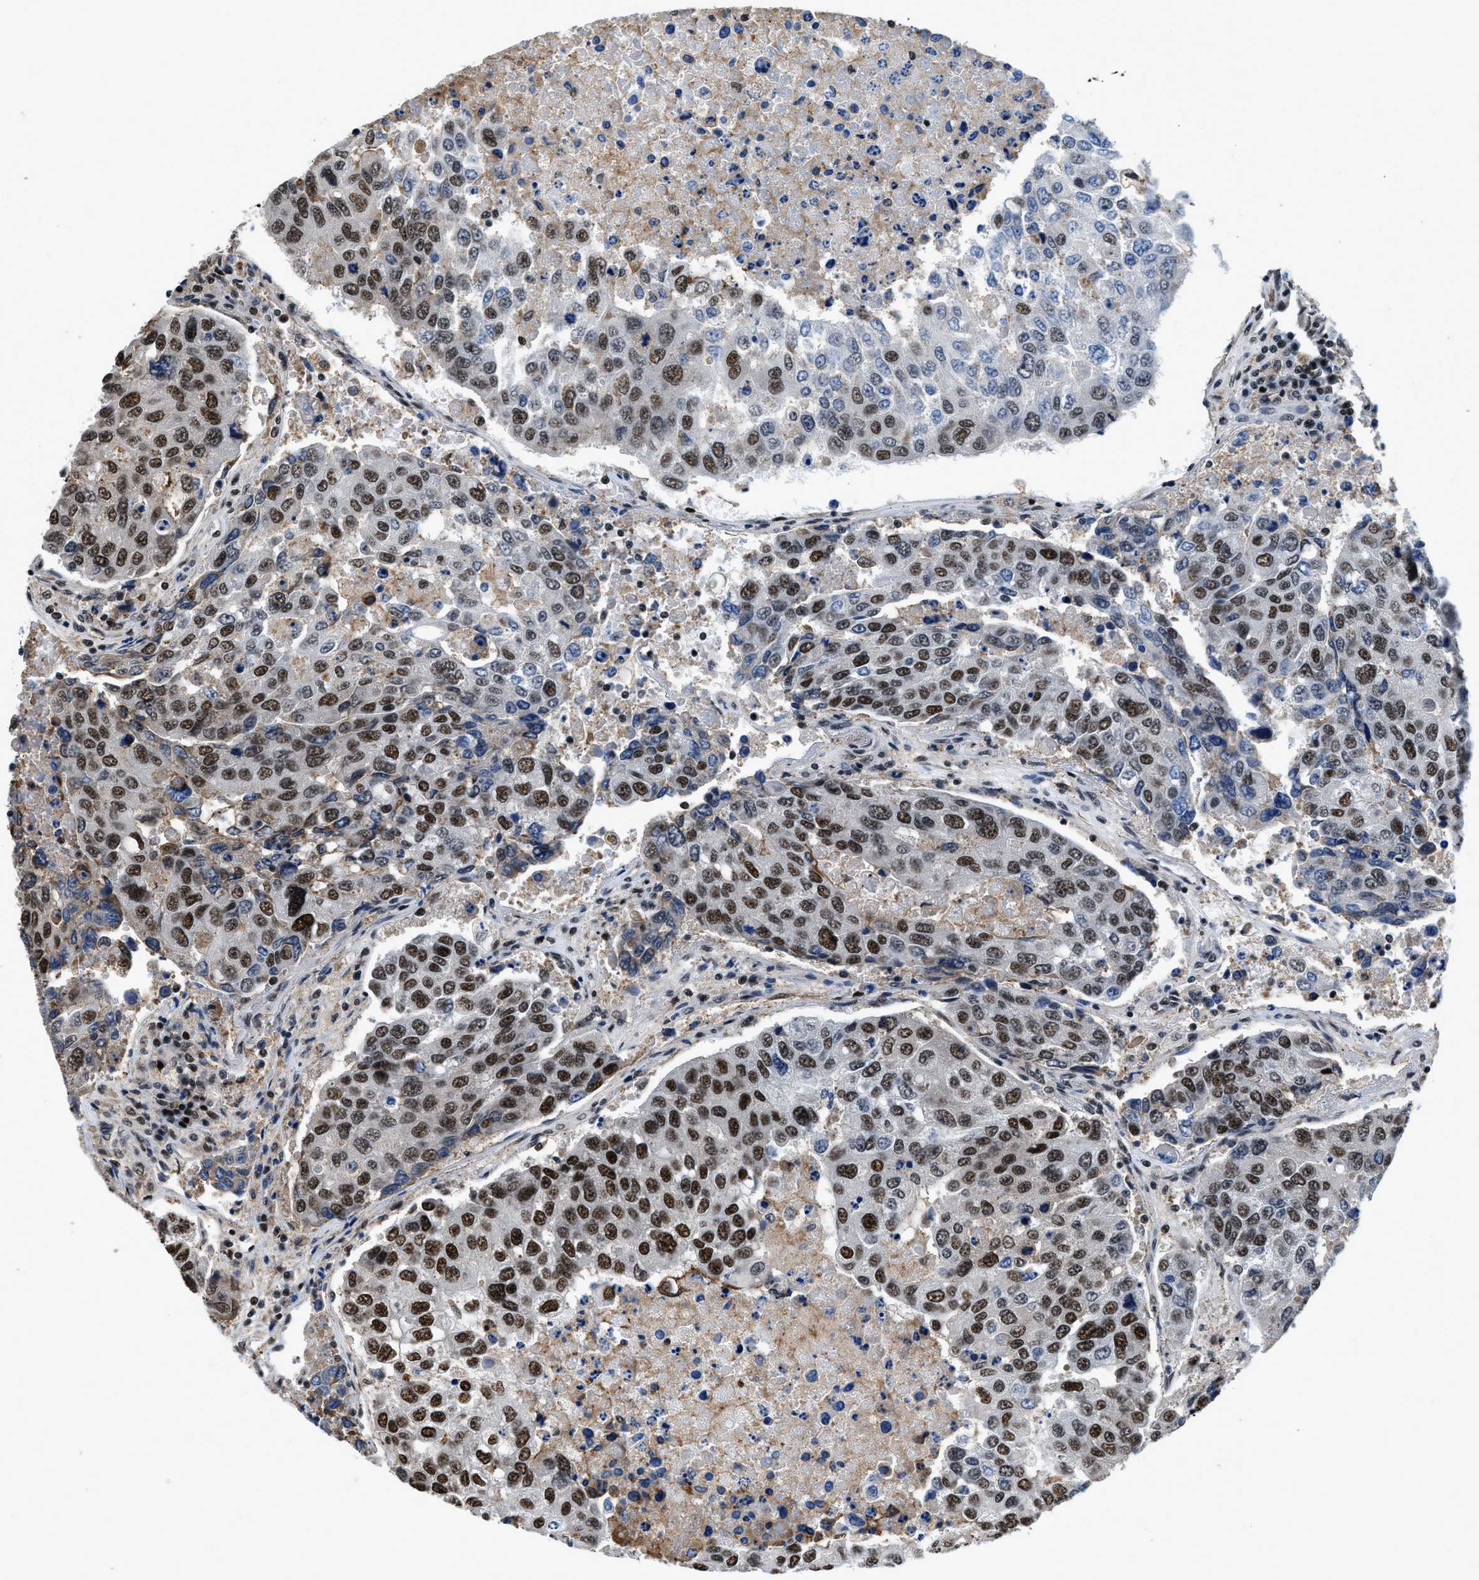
{"staining": {"intensity": "strong", "quantity": ">75%", "location": "nuclear"}, "tissue": "urothelial cancer", "cell_type": "Tumor cells", "image_type": "cancer", "snomed": [{"axis": "morphology", "description": "Urothelial carcinoma, High grade"}, {"axis": "topography", "description": "Lymph node"}, {"axis": "topography", "description": "Urinary bladder"}], "caption": "Immunohistochemistry of human urothelial cancer reveals high levels of strong nuclear staining in about >75% of tumor cells.", "gene": "HNRNPH2", "patient": {"sex": "male", "age": 51}}